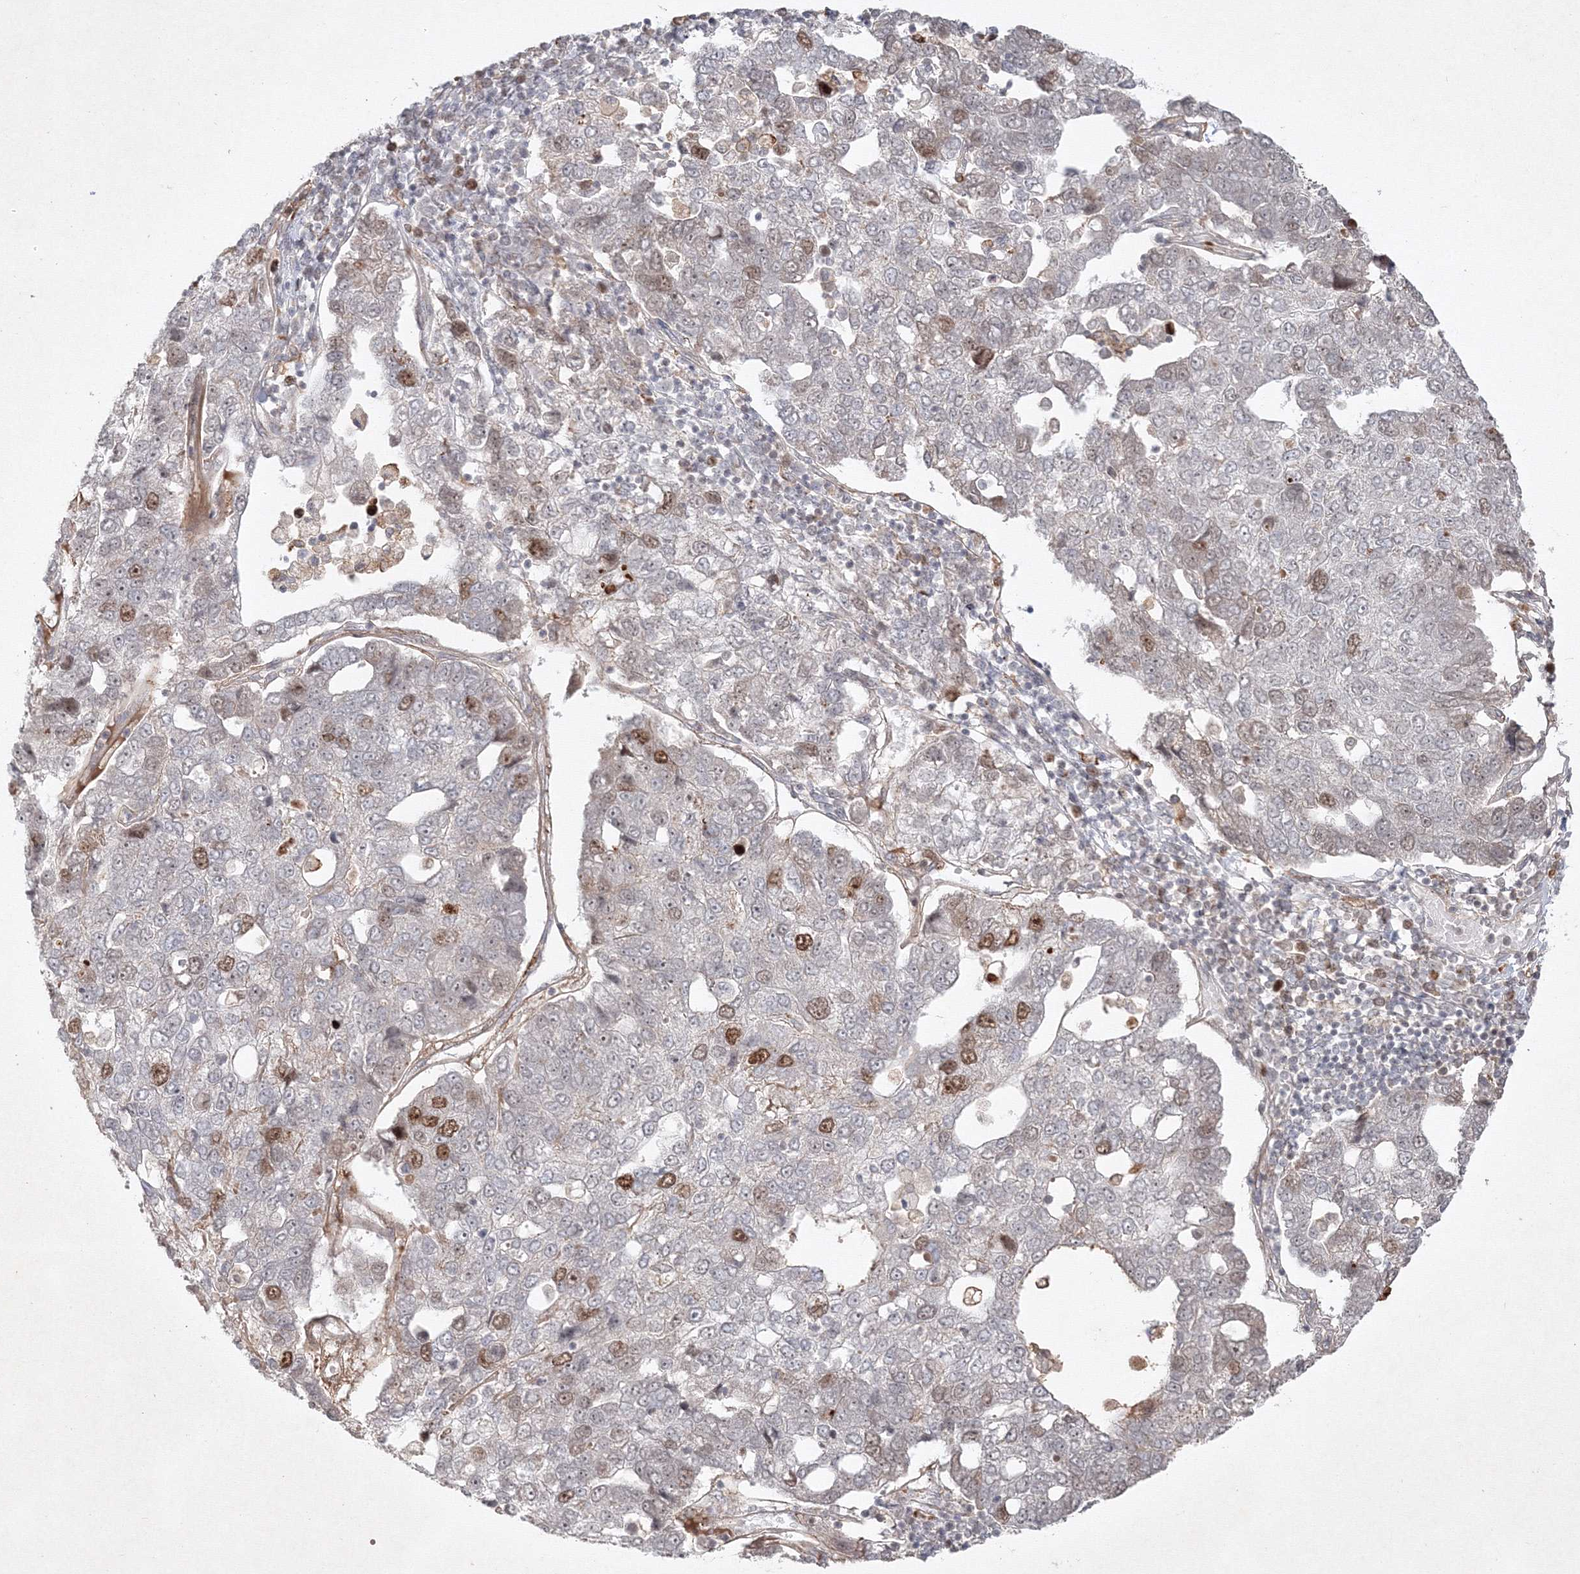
{"staining": {"intensity": "moderate", "quantity": "<25%", "location": "nuclear"}, "tissue": "pancreatic cancer", "cell_type": "Tumor cells", "image_type": "cancer", "snomed": [{"axis": "morphology", "description": "Adenocarcinoma, NOS"}, {"axis": "topography", "description": "Pancreas"}], "caption": "Tumor cells exhibit low levels of moderate nuclear expression in about <25% of cells in pancreatic adenocarcinoma.", "gene": "KIF20A", "patient": {"sex": "female", "age": 61}}